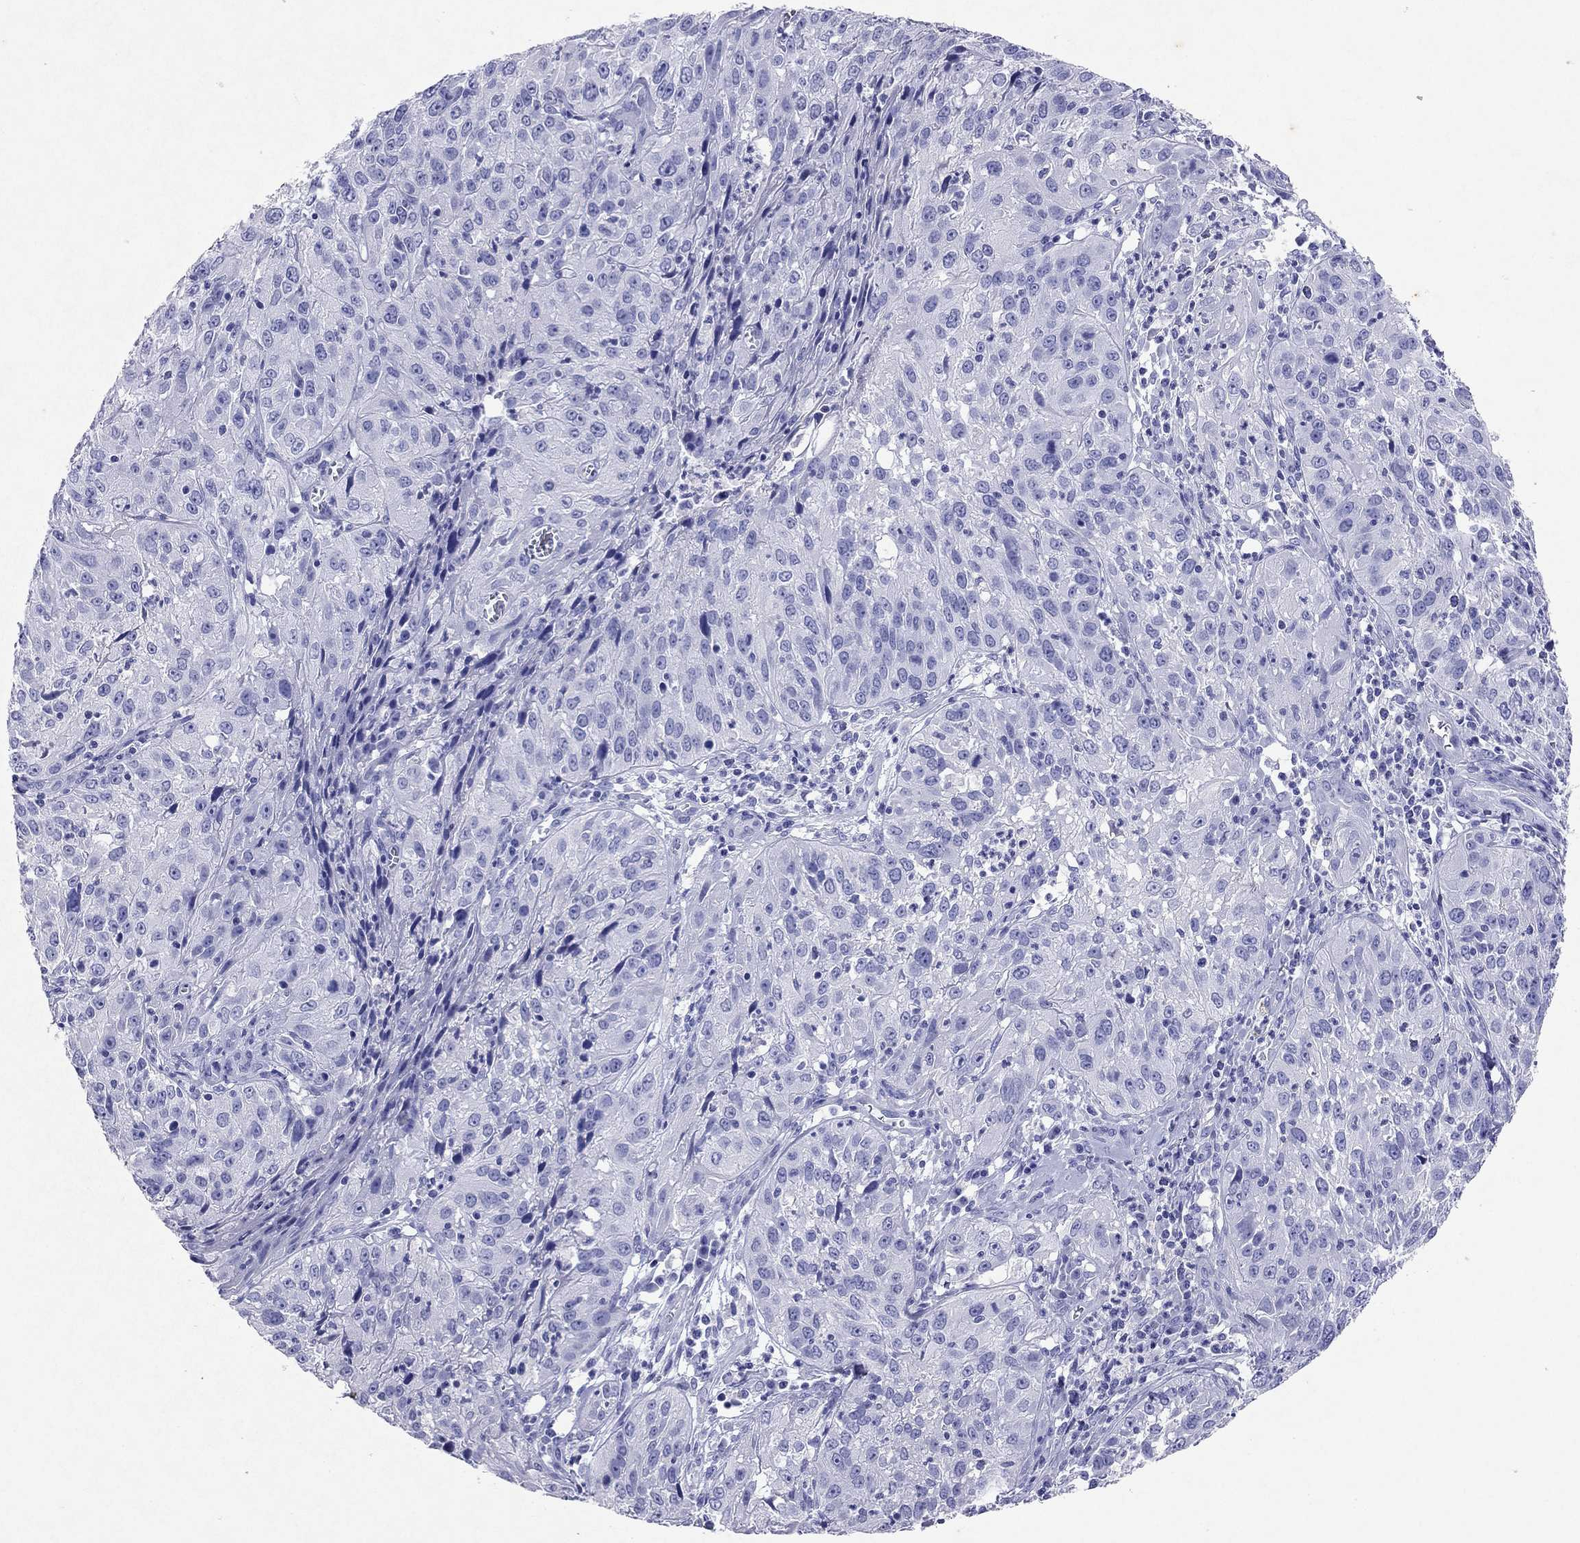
{"staining": {"intensity": "negative", "quantity": "none", "location": "none"}, "tissue": "cervical cancer", "cell_type": "Tumor cells", "image_type": "cancer", "snomed": [{"axis": "morphology", "description": "Squamous cell carcinoma, NOS"}, {"axis": "topography", "description": "Cervix"}], "caption": "Cervical cancer was stained to show a protein in brown. There is no significant positivity in tumor cells. The staining was performed using DAB to visualize the protein expression in brown, while the nuclei were stained in blue with hematoxylin (Magnification: 20x).", "gene": "ARMC12", "patient": {"sex": "female", "age": 32}}